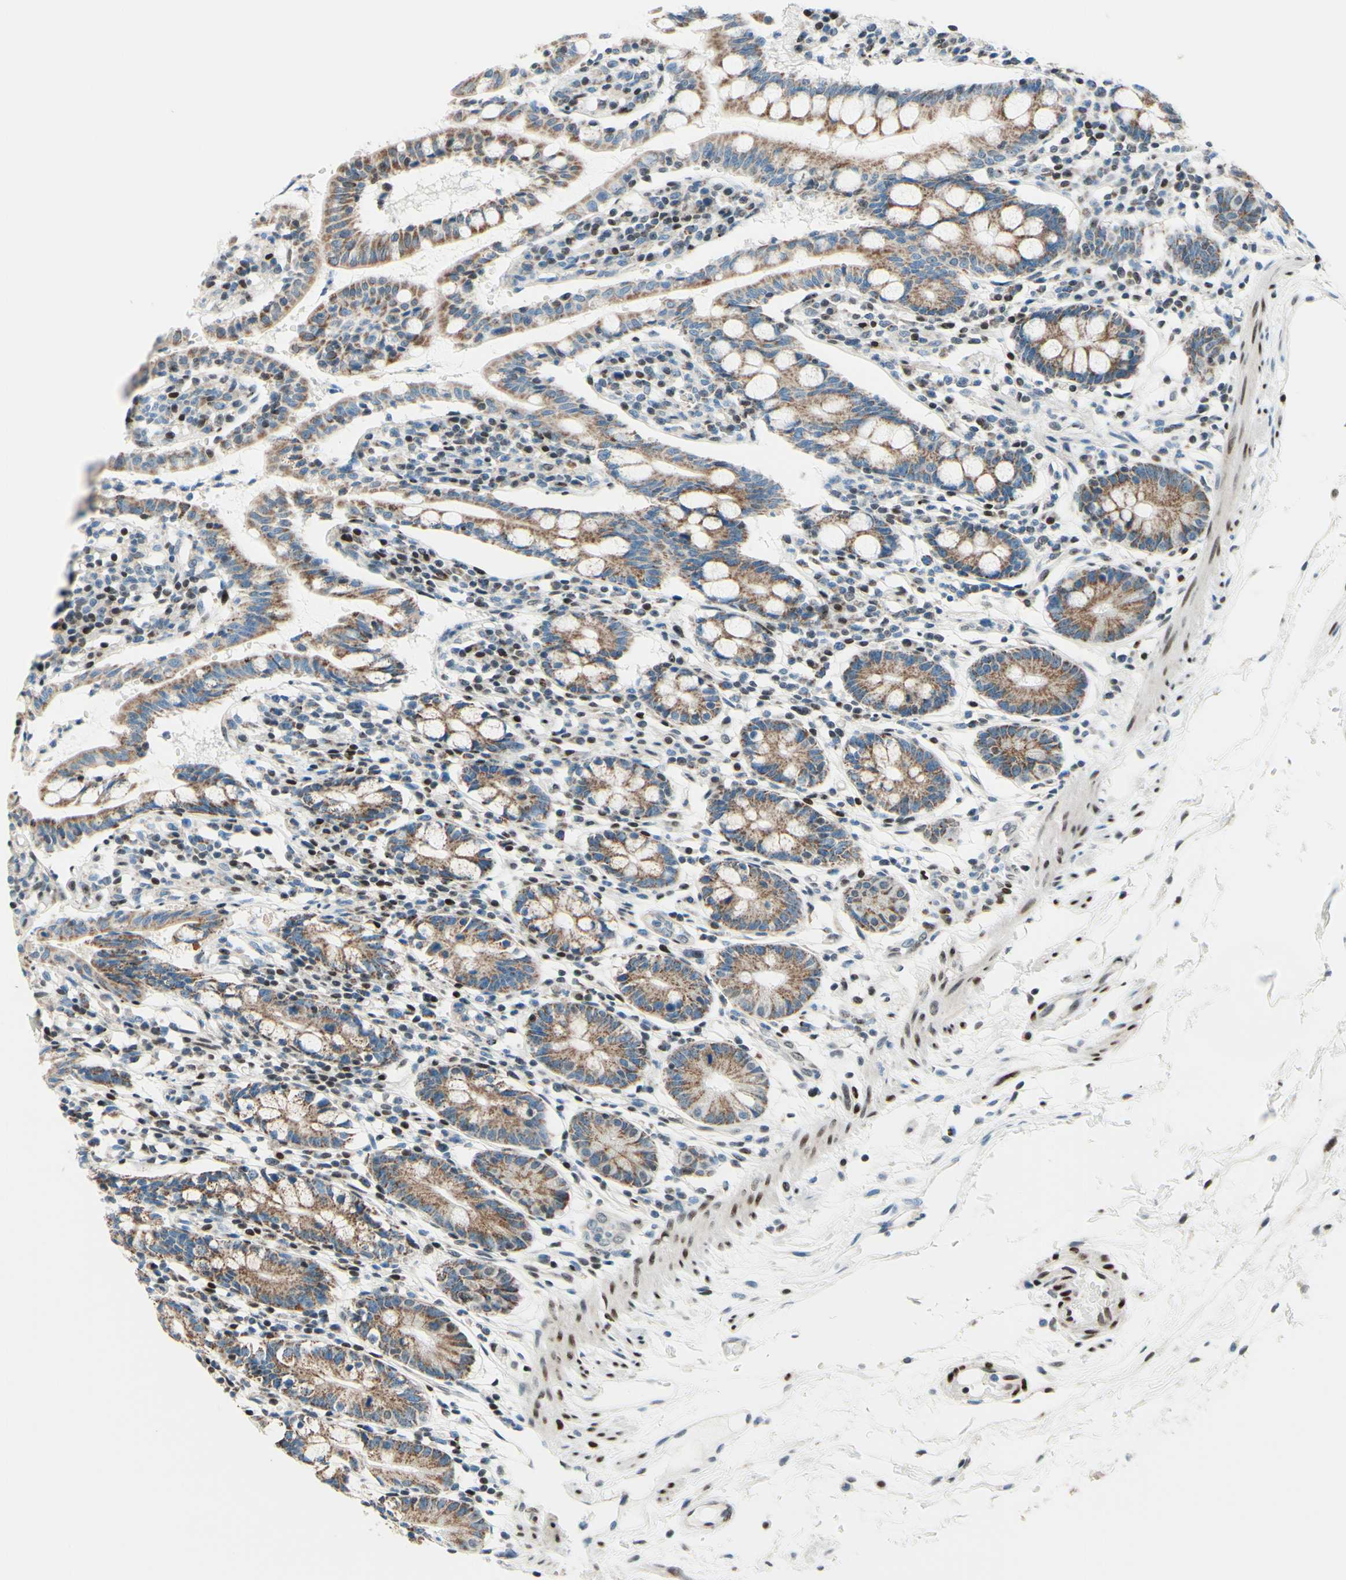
{"staining": {"intensity": "strong", "quantity": "25%-75%", "location": "cytoplasmic/membranous"}, "tissue": "small intestine", "cell_type": "Glandular cells", "image_type": "normal", "snomed": [{"axis": "morphology", "description": "Normal tissue, NOS"}, {"axis": "morphology", "description": "Cystadenocarcinoma, serous, Metastatic site"}, {"axis": "topography", "description": "Small intestine"}], "caption": "Strong cytoplasmic/membranous expression is present in about 25%-75% of glandular cells in unremarkable small intestine.", "gene": "CBX7", "patient": {"sex": "female", "age": 61}}